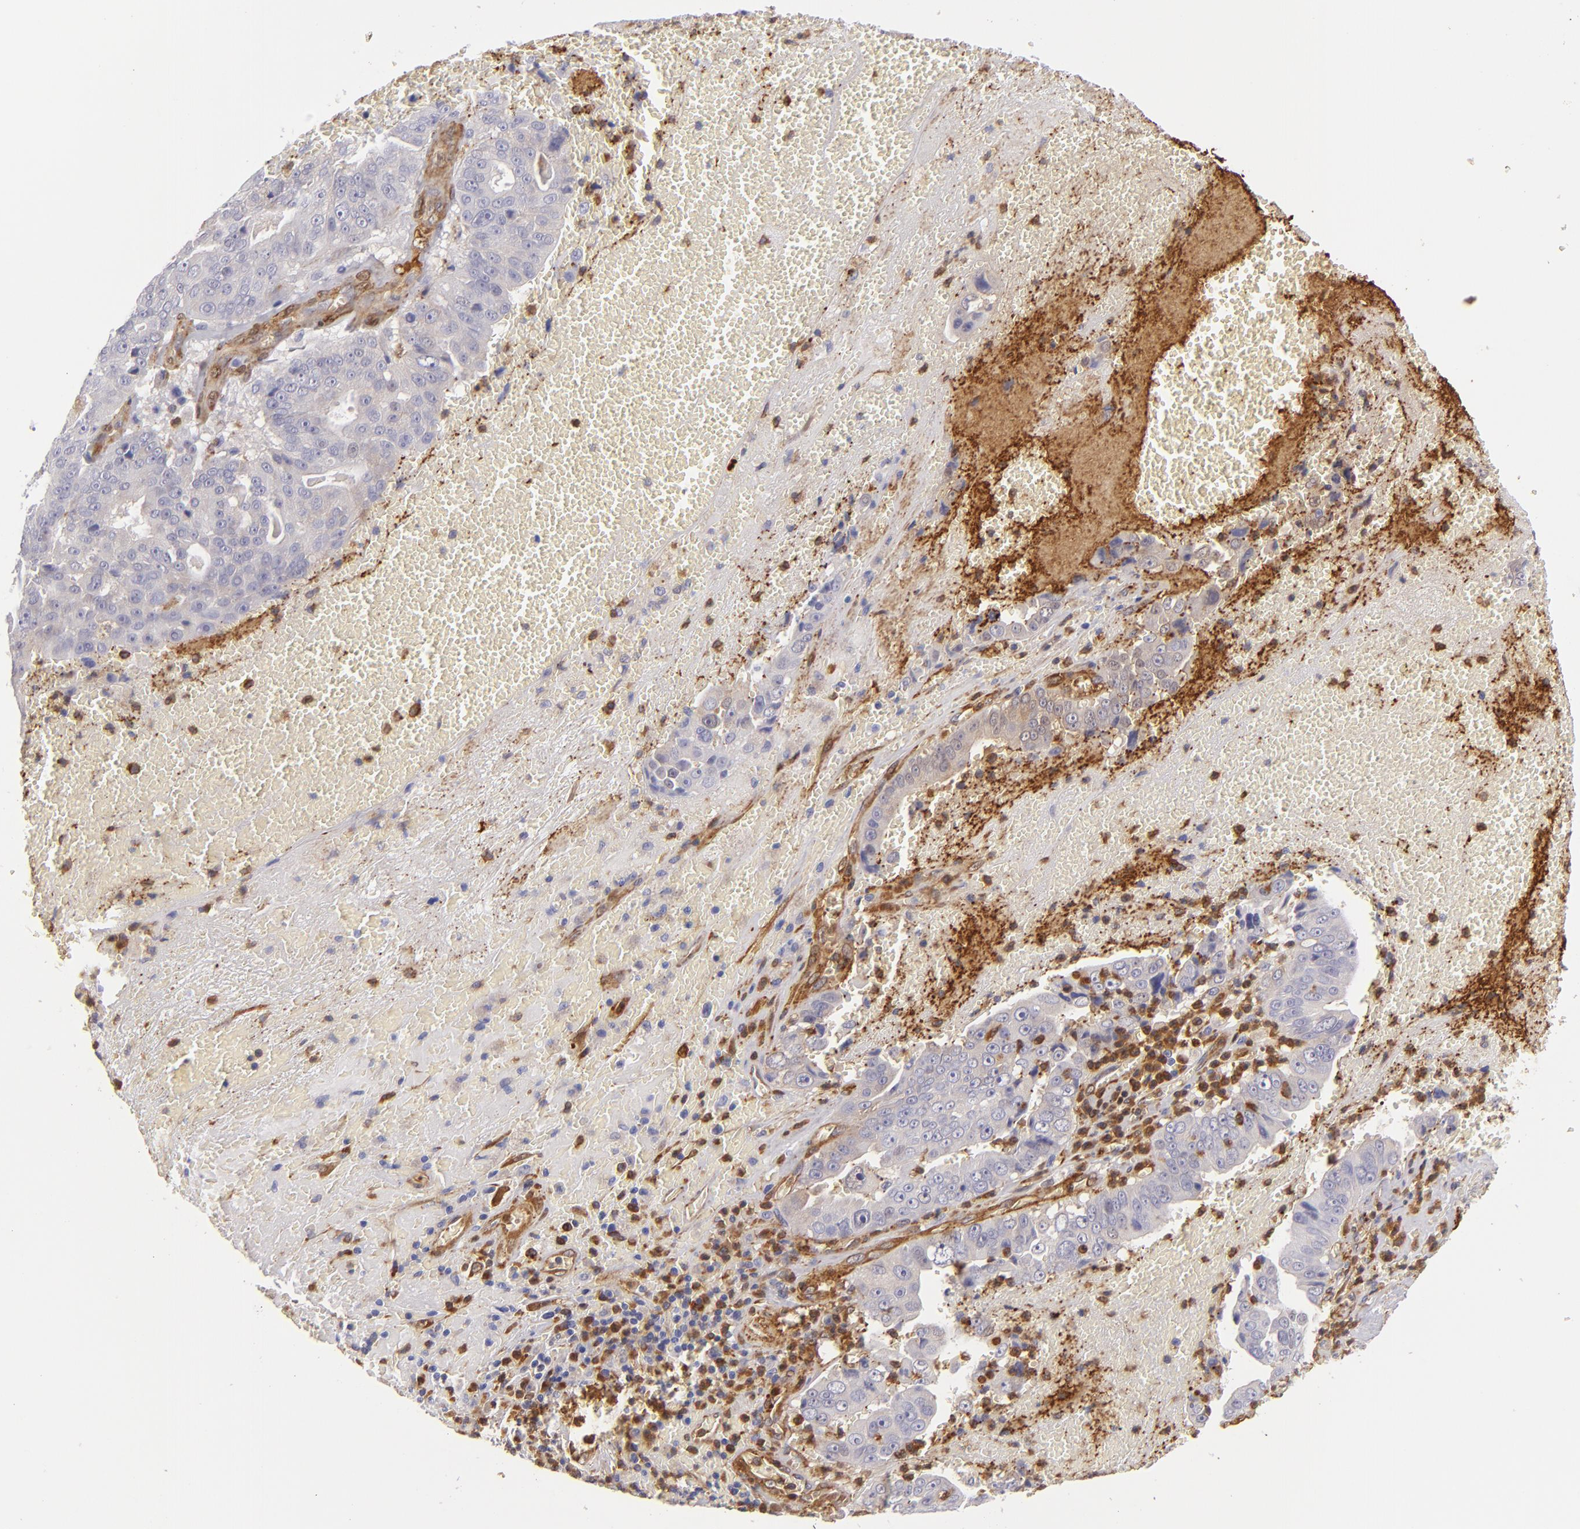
{"staining": {"intensity": "negative", "quantity": "none", "location": "none"}, "tissue": "liver cancer", "cell_type": "Tumor cells", "image_type": "cancer", "snomed": [{"axis": "morphology", "description": "Cholangiocarcinoma"}, {"axis": "topography", "description": "Liver"}], "caption": "Immunohistochemistry (IHC) histopathology image of neoplastic tissue: human liver cancer (cholangiocarcinoma) stained with DAB (3,3'-diaminobenzidine) shows no significant protein positivity in tumor cells.", "gene": "VCL", "patient": {"sex": "female", "age": 79}}